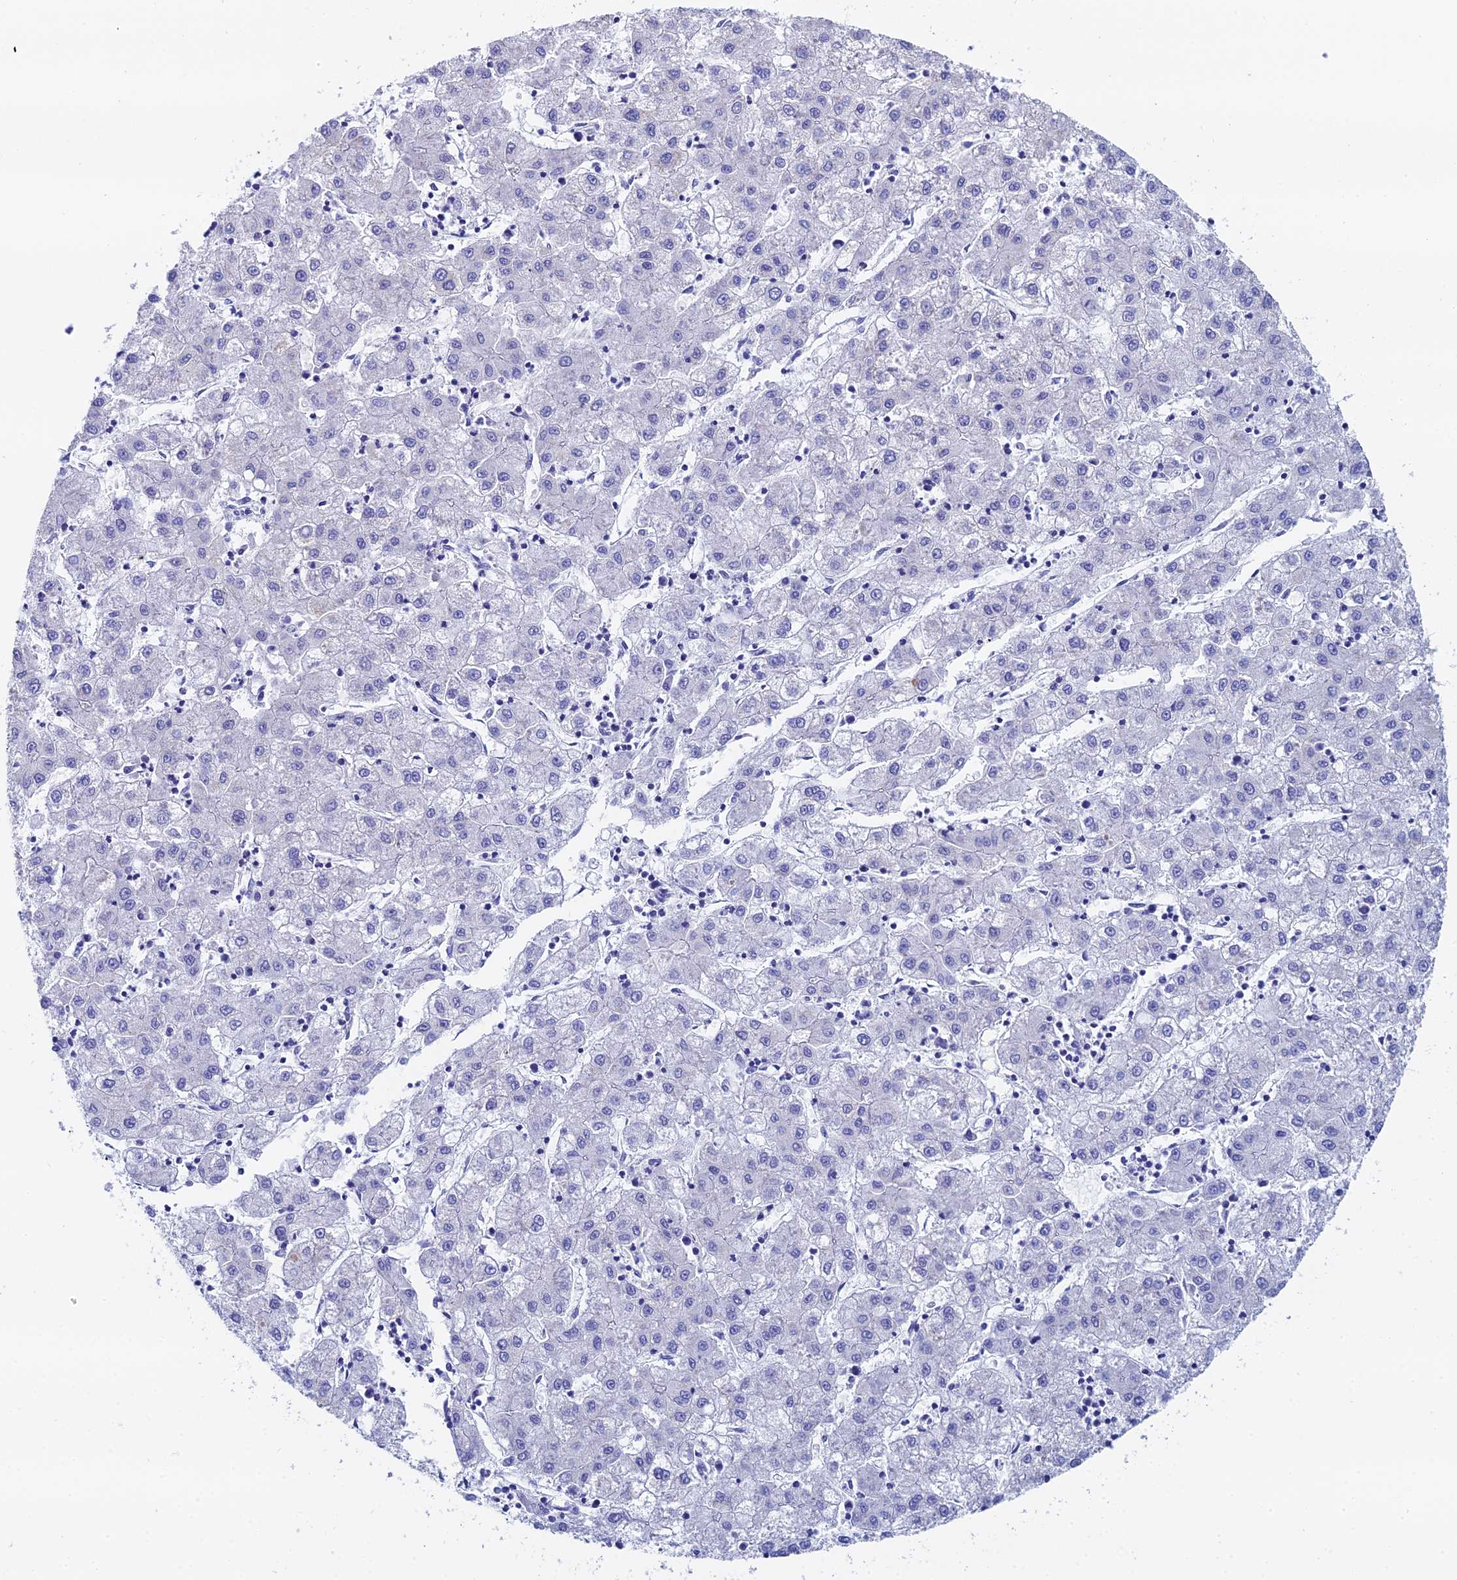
{"staining": {"intensity": "negative", "quantity": "none", "location": "none"}, "tissue": "liver cancer", "cell_type": "Tumor cells", "image_type": "cancer", "snomed": [{"axis": "morphology", "description": "Carcinoma, Hepatocellular, NOS"}, {"axis": "topography", "description": "Liver"}], "caption": "The immunohistochemistry (IHC) histopathology image has no significant staining in tumor cells of hepatocellular carcinoma (liver) tissue.", "gene": "OCM", "patient": {"sex": "male", "age": 72}}